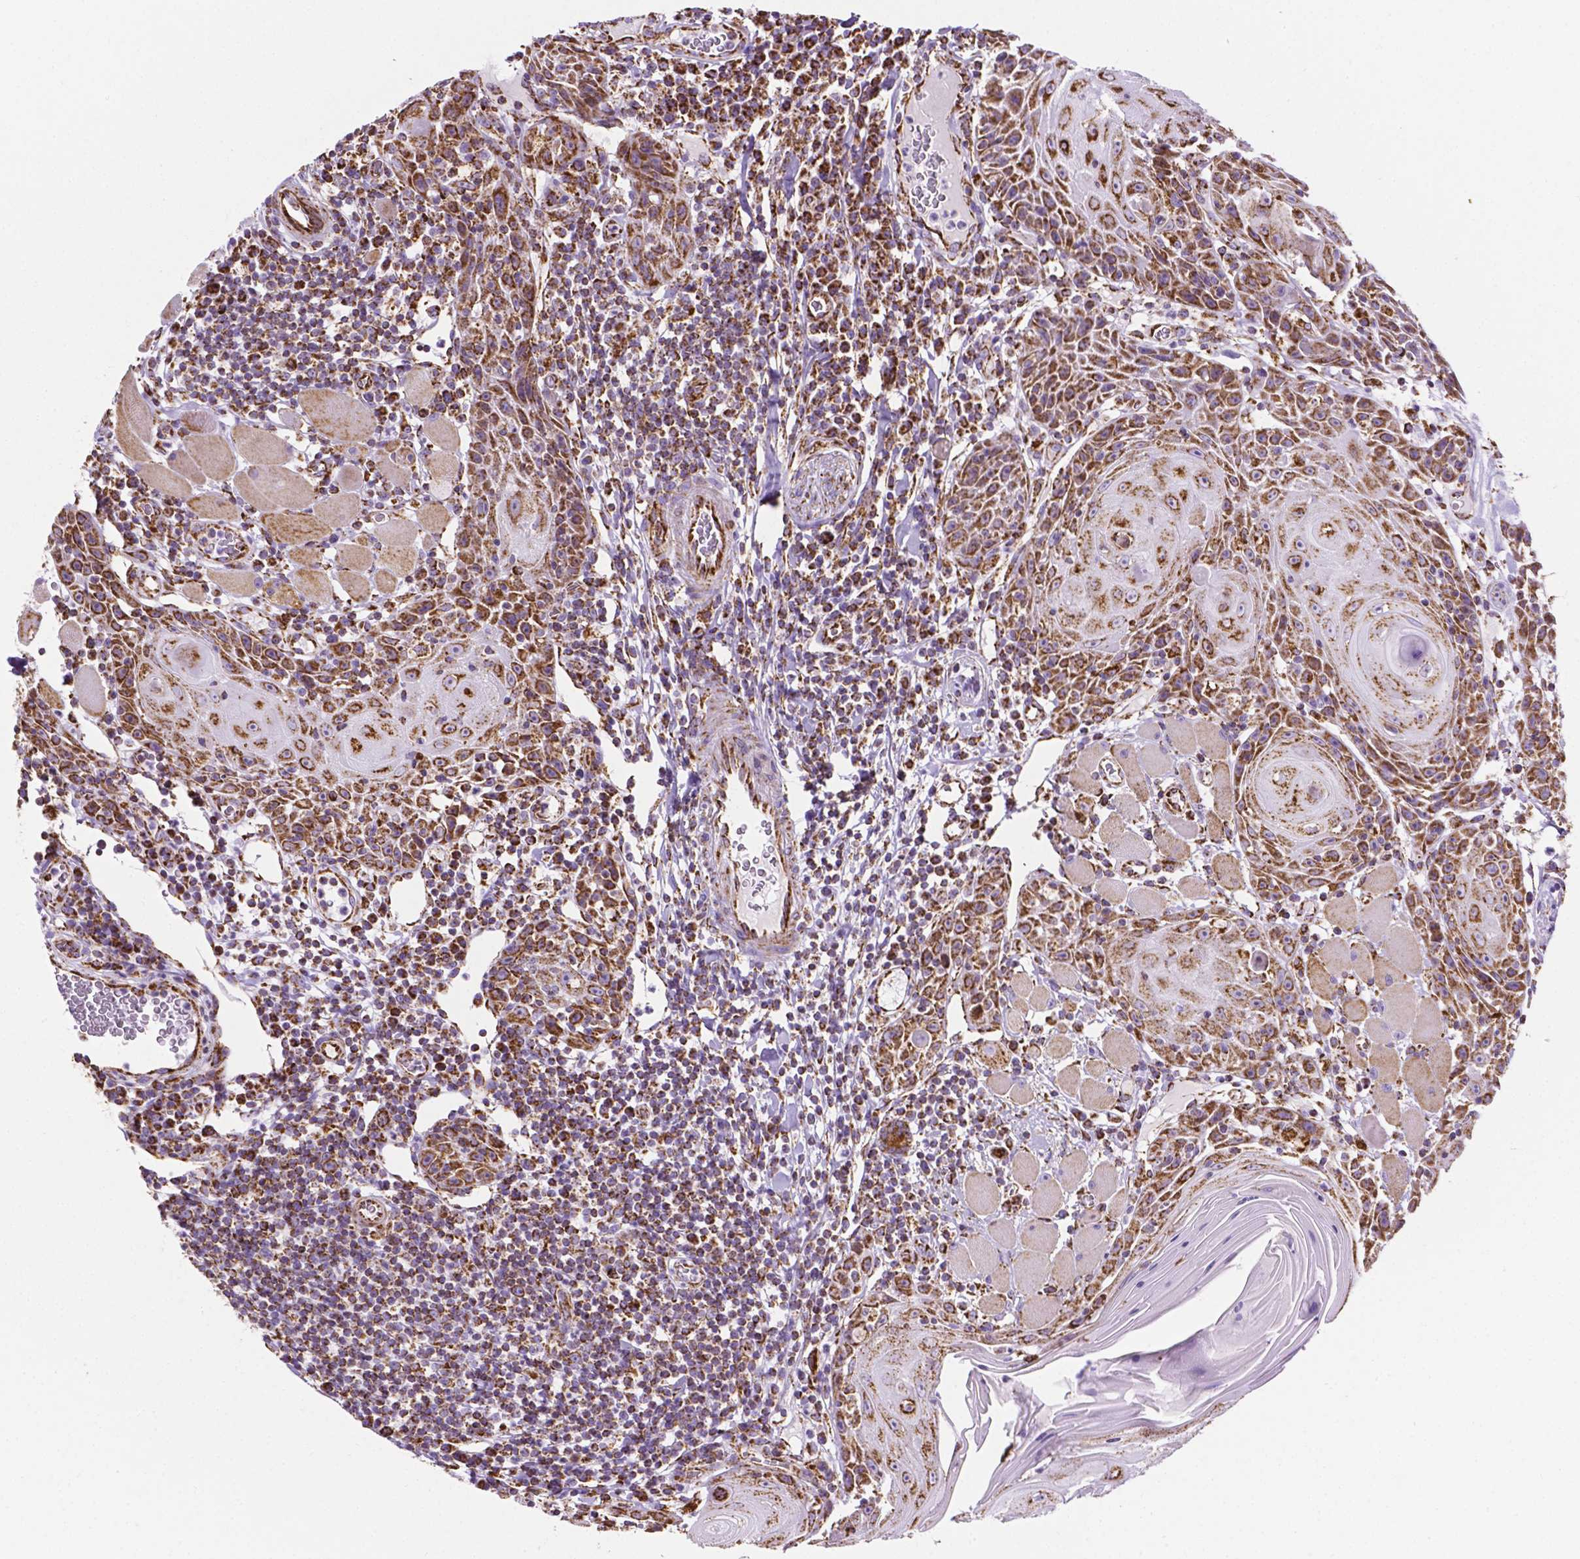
{"staining": {"intensity": "strong", "quantity": ">75%", "location": "cytoplasmic/membranous"}, "tissue": "head and neck cancer", "cell_type": "Tumor cells", "image_type": "cancer", "snomed": [{"axis": "morphology", "description": "Squamous cell carcinoma, NOS"}, {"axis": "topography", "description": "Head-Neck"}], "caption": "IHC histopathology image of human head and neck cancer stained for a protein (brown), which displays high levels of strong cytoplasmic/membranous staining in about >75% of tumor cells.", "gene": "RMDN3", "patient": {"sex": "male", "age": 52}}